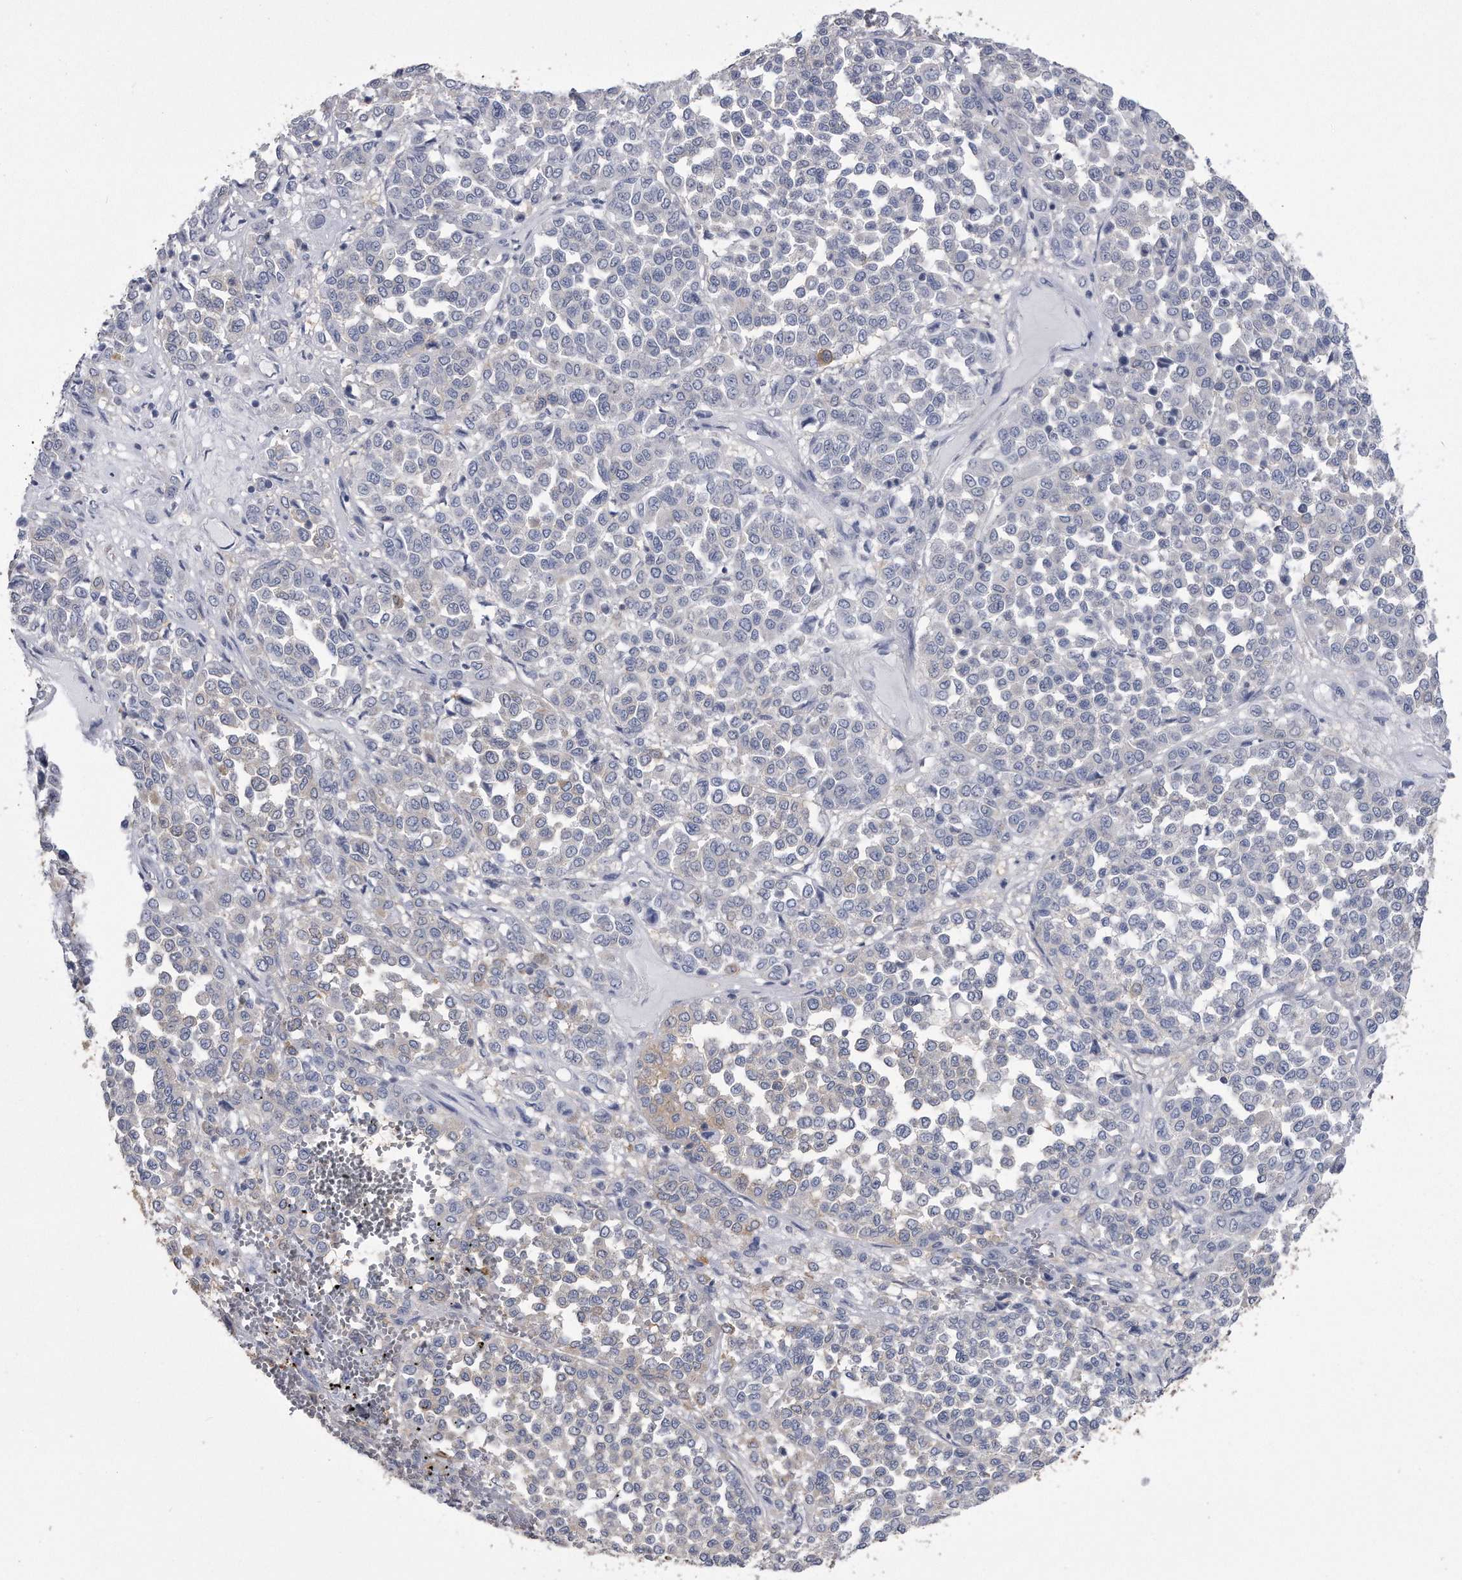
{"staining": {"intensity": "negative", "quantity": "none", "location": "none"}, "tissue": "melanoma", "cell_type": "Tumor cells", "image_type": "cancer", "snomed": [{"axis": "morphology", "description": "Malignant melanoma, Metastatic site"}, {"axis": "topography", "description": "Pancreas"}], "caption": "The IHC image has no significant positivity in tumor cells of malignant melanoma (metastatic site) tissue. Brightfield microscopy of immunohistochemistry stained with DAB (3,3'-diaminobenzidine) (brown) and hematoxylin (blue), captured at high magnification.", "gene": "PYGB", "patient": {"sex": "female", "age": 30}}